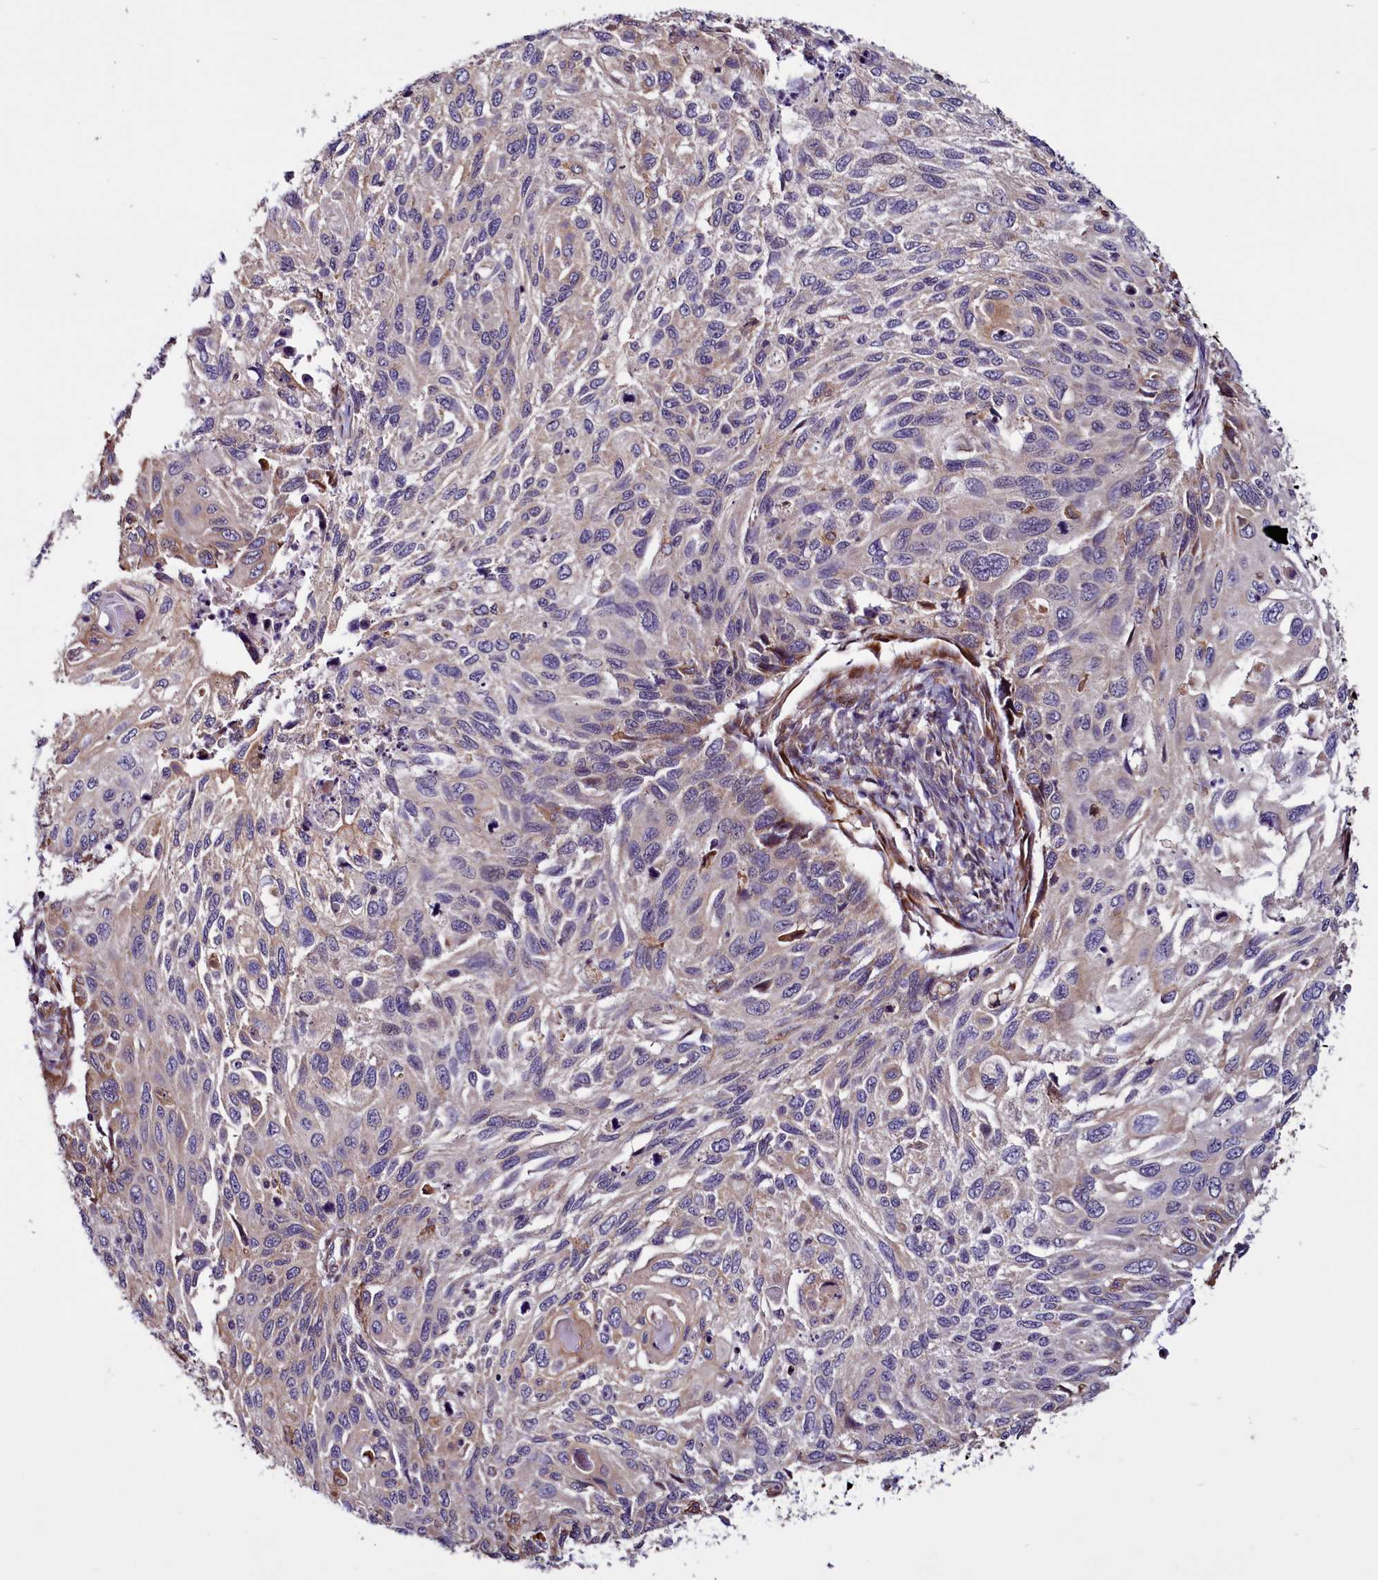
{"staining": {"intensity": "negative", "quantity": "none", "location": "none"}, "tissue": "cervical cancer", "cell_type": "Tumor cells", "image_type": "cancer", "snomed": [{"axis": "morphology", "description": "Squamous cell carcinoma, NOS"}, {"axis": "topography", "description": "Cervix"}], "caption": "Tumor cells show no significant protein expression in cervical squamous cell carcinoma.", "gene": "MCRIP1", "patient": {"sex": "female", "age": 70}}